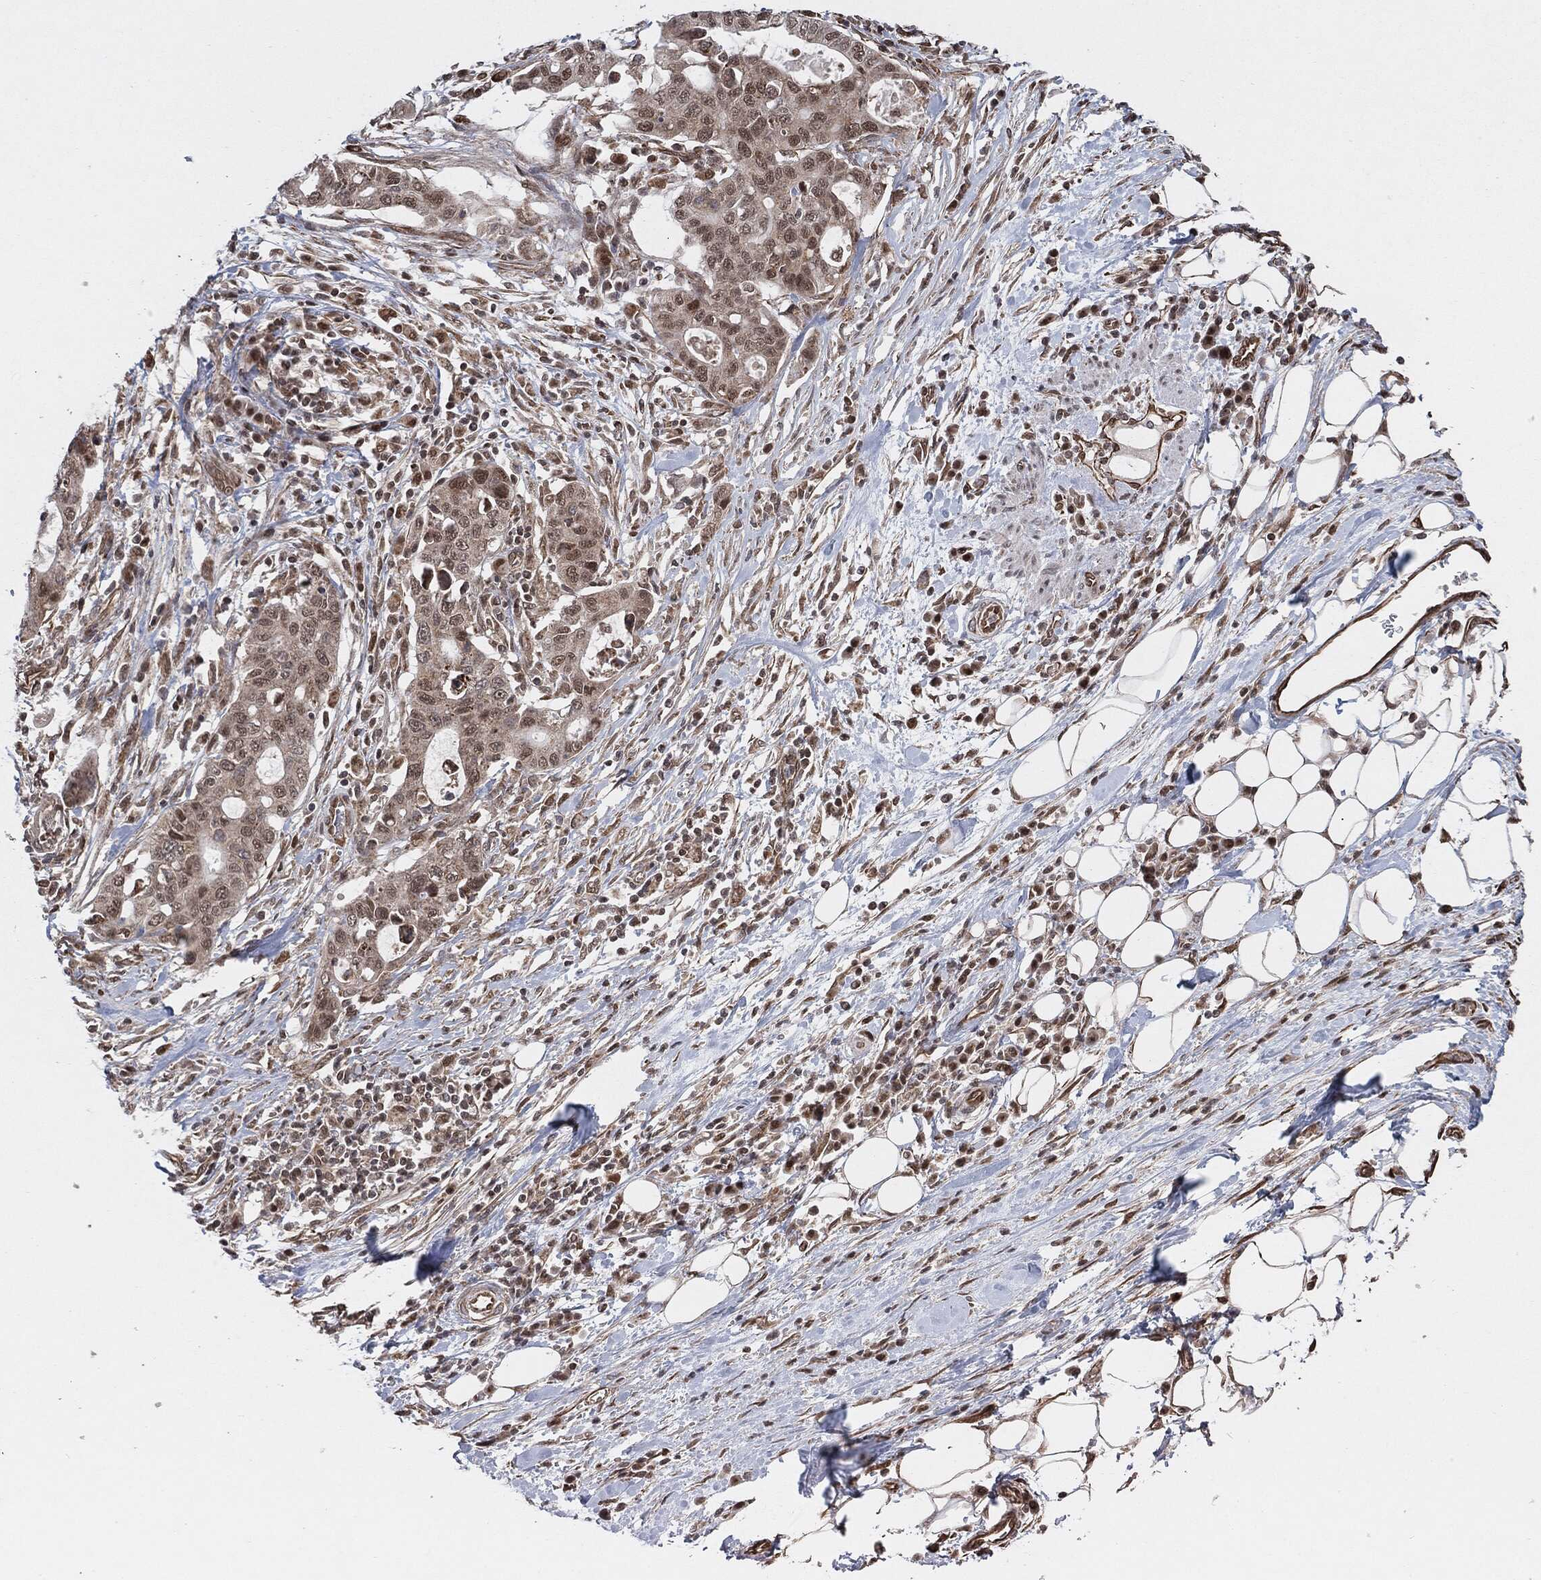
{"staining": {"intensity": "moderate", "quantity": "25%-75%", "location": "cytoplasmic/membranous,nuclear"}, "tissue": "stomach cancer", "cell_type": "Tumor cells", "image_type": "cancer", "snomed": [{"axis": "morphology", "description": "Adenocarcinoma, NOS"}, {"axis": "topography", "description": "Stomach"}], "caption": "Protein expression analysis of stomach cancer (adenocarcinoma) demonstrates moderate cytoplasmic/membranous and nuclear staining in about 25%-75% of tumor cells. The protein of interest is shown in brown color, while the nuclei are stained blue.", "gene": "TP53RK", "patient": {"sex": "male", "age": 54}}